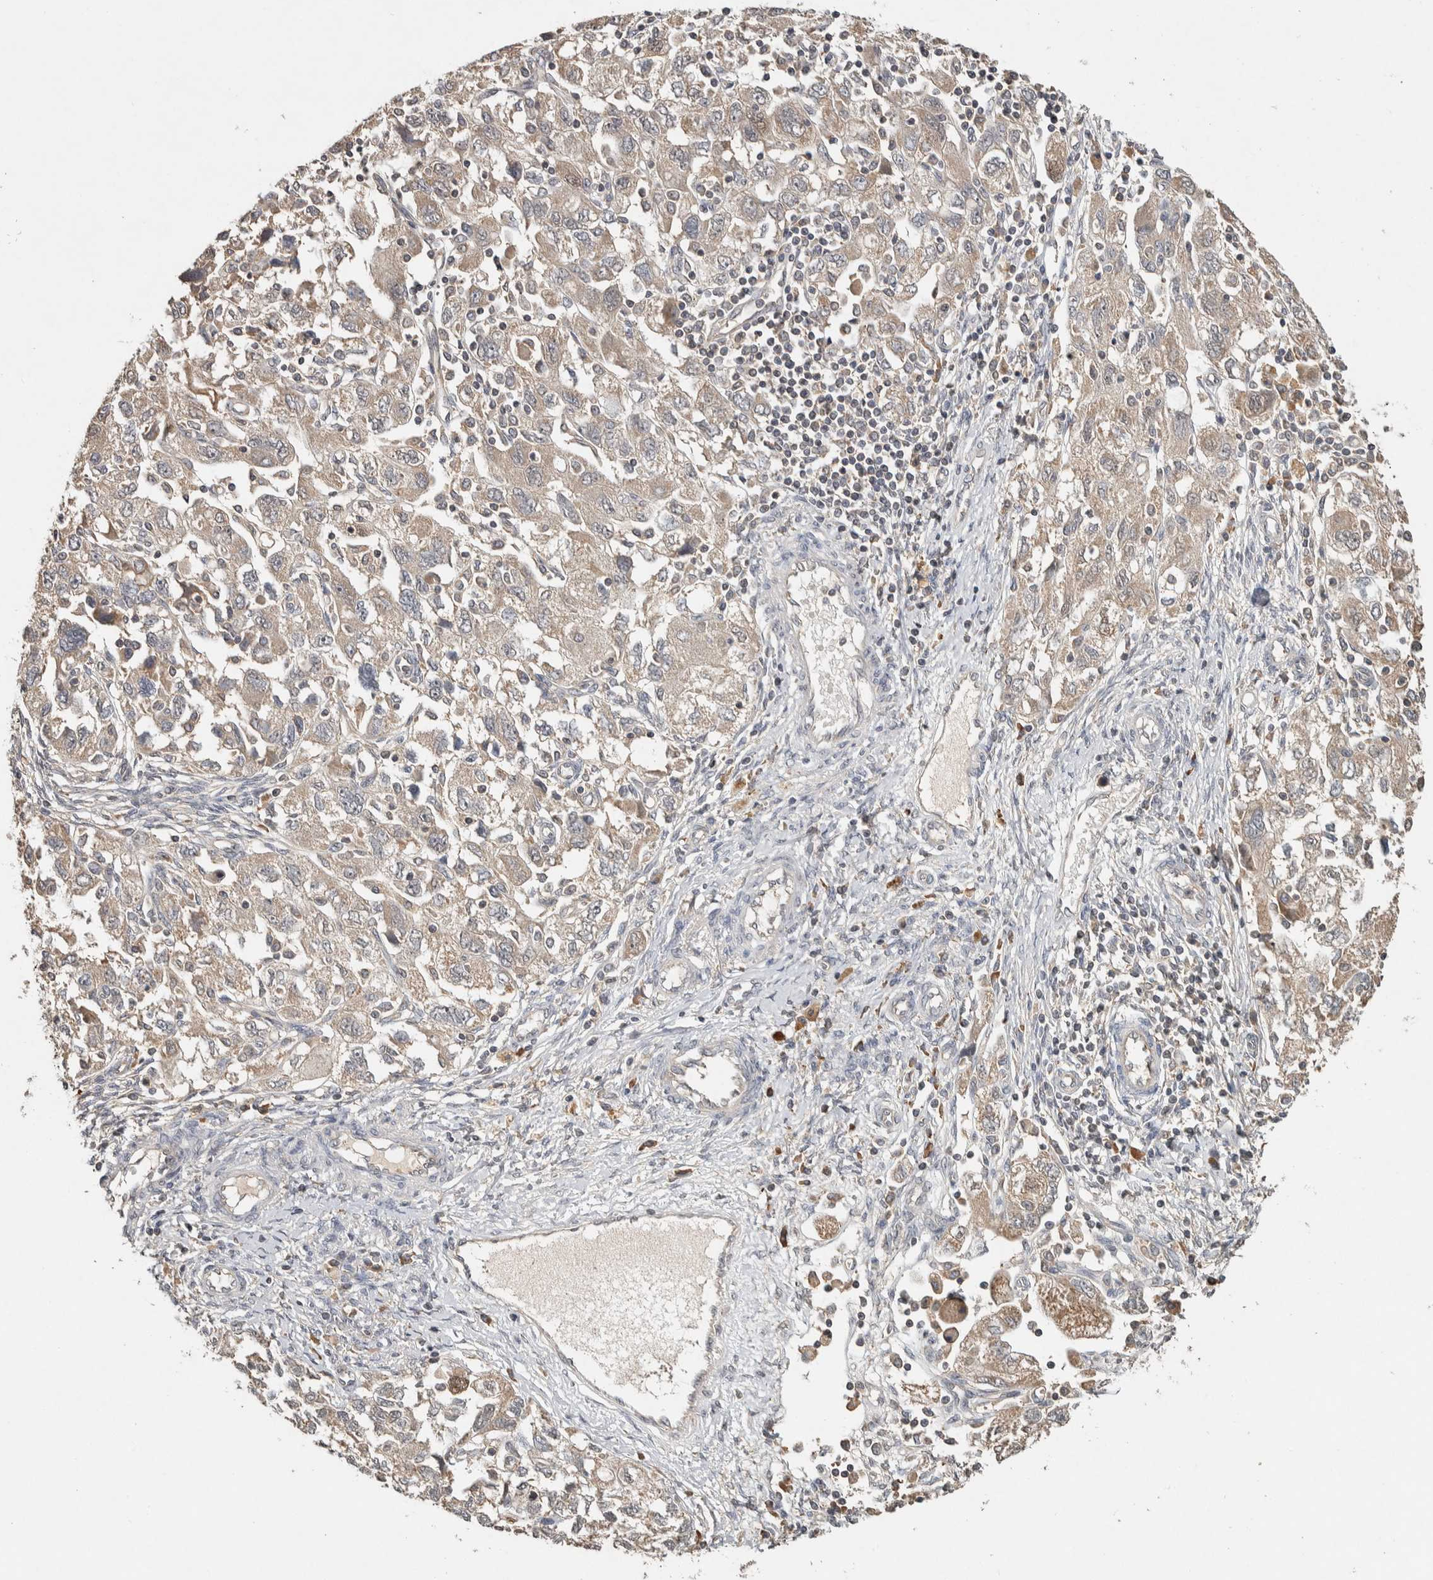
{"staining": {"intensity": "weak", "quantity": ">75%", "location": "cytoplasmic/membranous,nuclear"}, "tissue": "ovarian cancer", "cell_type": "Tumor cells", "image_type": "cancer", "snomed": [{"axis": "morphology", "description": "Carcinoma, NOS"}, {"axis": "morphology", "description": "Cystadenocarcinoma, serous, NOS"}, {"axis": "topography", "description": "Ovary"}], "caption": "High-magnification brightfield microscopy of ovarian cancer (serous cystadenocarcinoma) stained with DAB (3,3'-diaminobenzidine) (brown) and counterstained with hematoxylin (blue). tumor cells exhibit weak cytoplasmic/membranous and nuclear positivity is appreciated in approximately>75% of cells.", "gene": "EIF3H", "patient": {"sex": "female", "age": 69}}